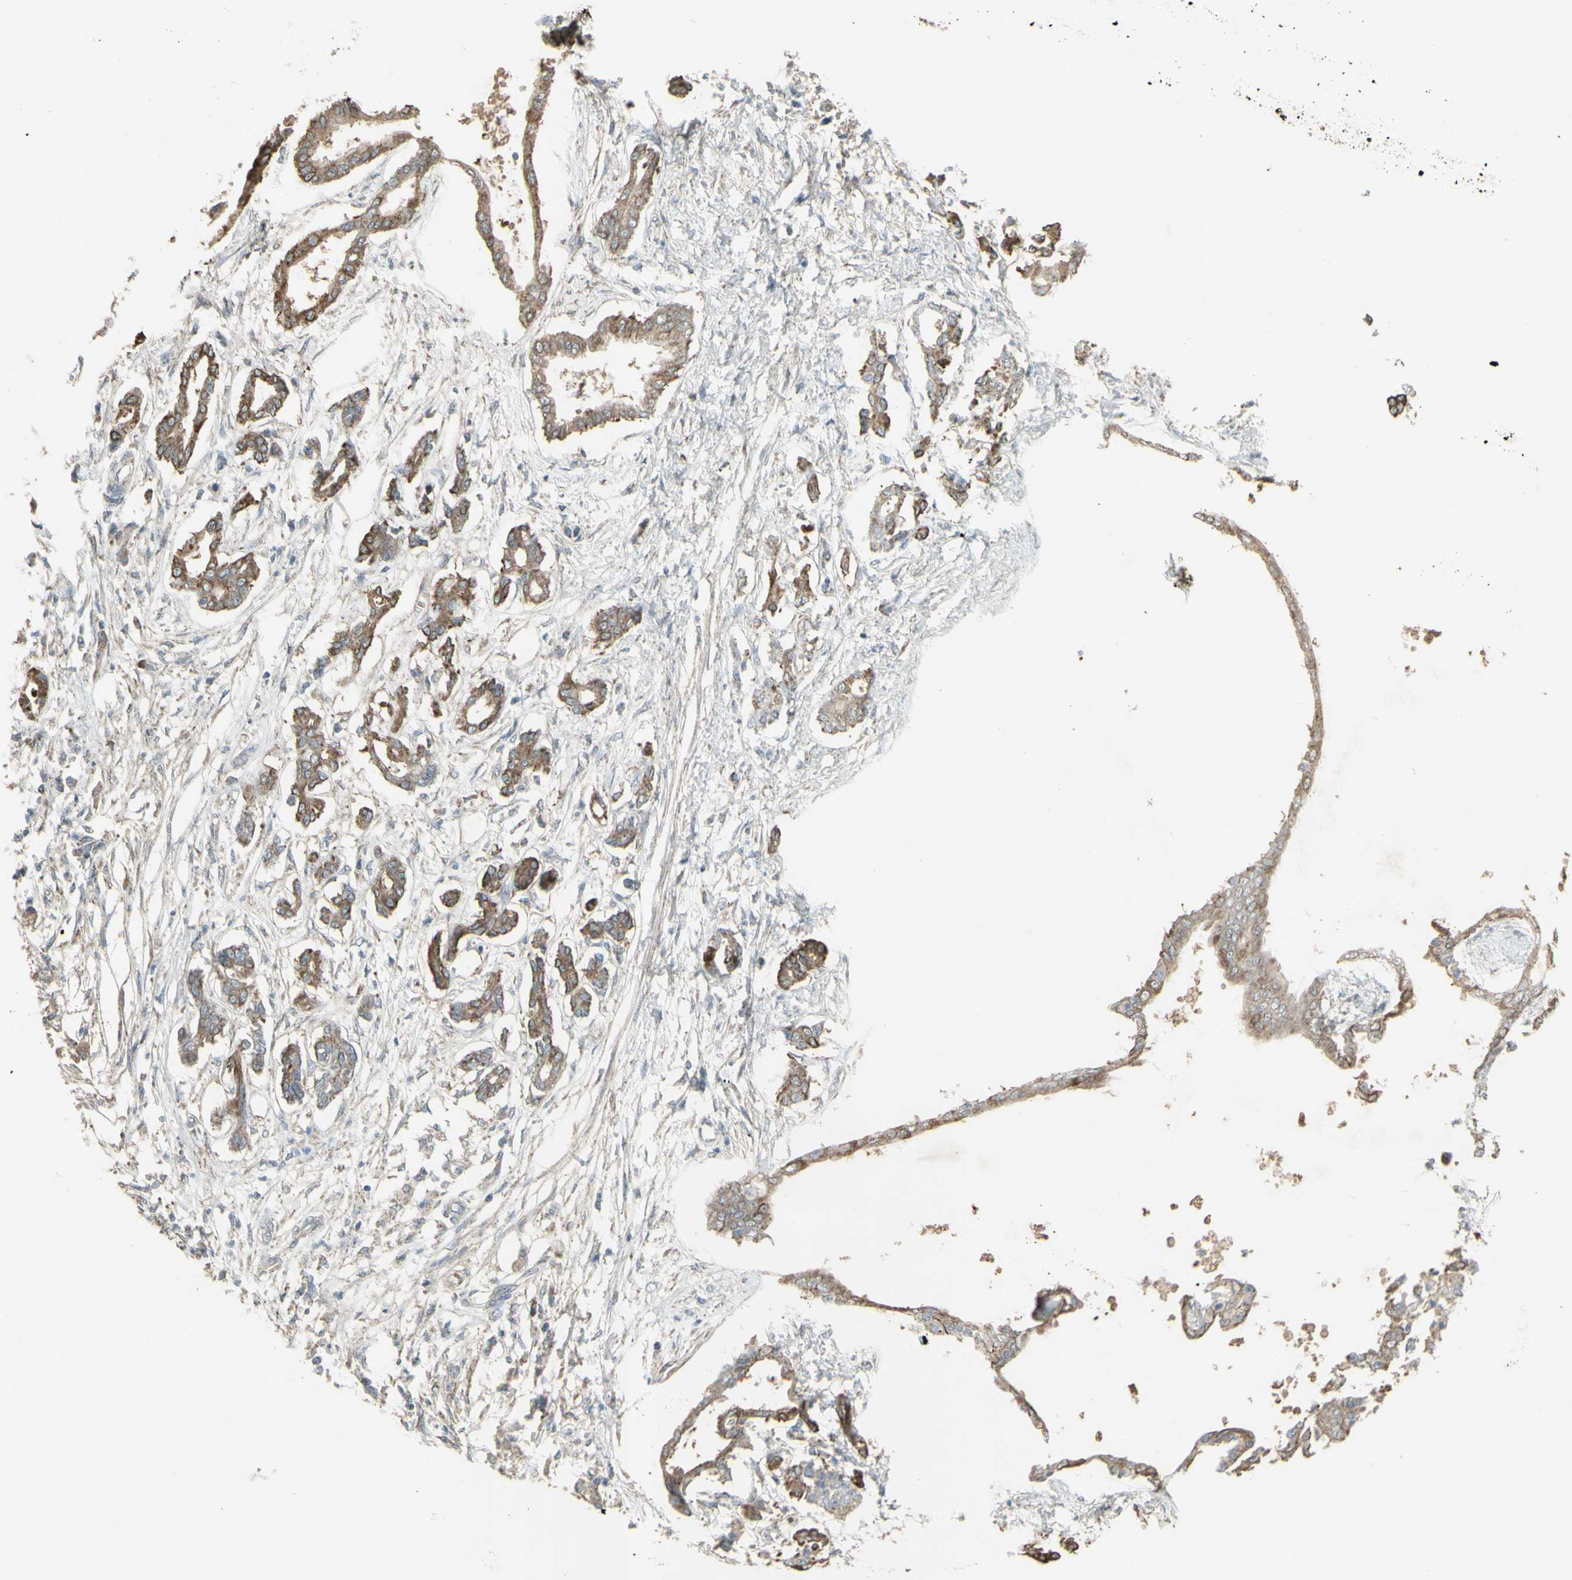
{"staining": {"intensity": "moderate", "quantity": ">75%", "location": "cytoplasmic/membranous"}, "tissue": "pancreatic cancer", "cell_type": "Tumor cells", "image_type": "cancer", "snomed": [{"axis": "morphology", "description": "Adenocarcinoma, NOS"}, {"axis": "topography", "description": "Pancreas"}], "caption": "An immunohistochemistry photomicrograph of tumor tissue is shown. Protein staining in brown highlights moderate cytoplasmic/membranous positivity in pancreatic cancer (adenocarcinoma) within tumor cells.", "gene": "GRAMD1B", "patient": {"sex": "male", "age": 56}}